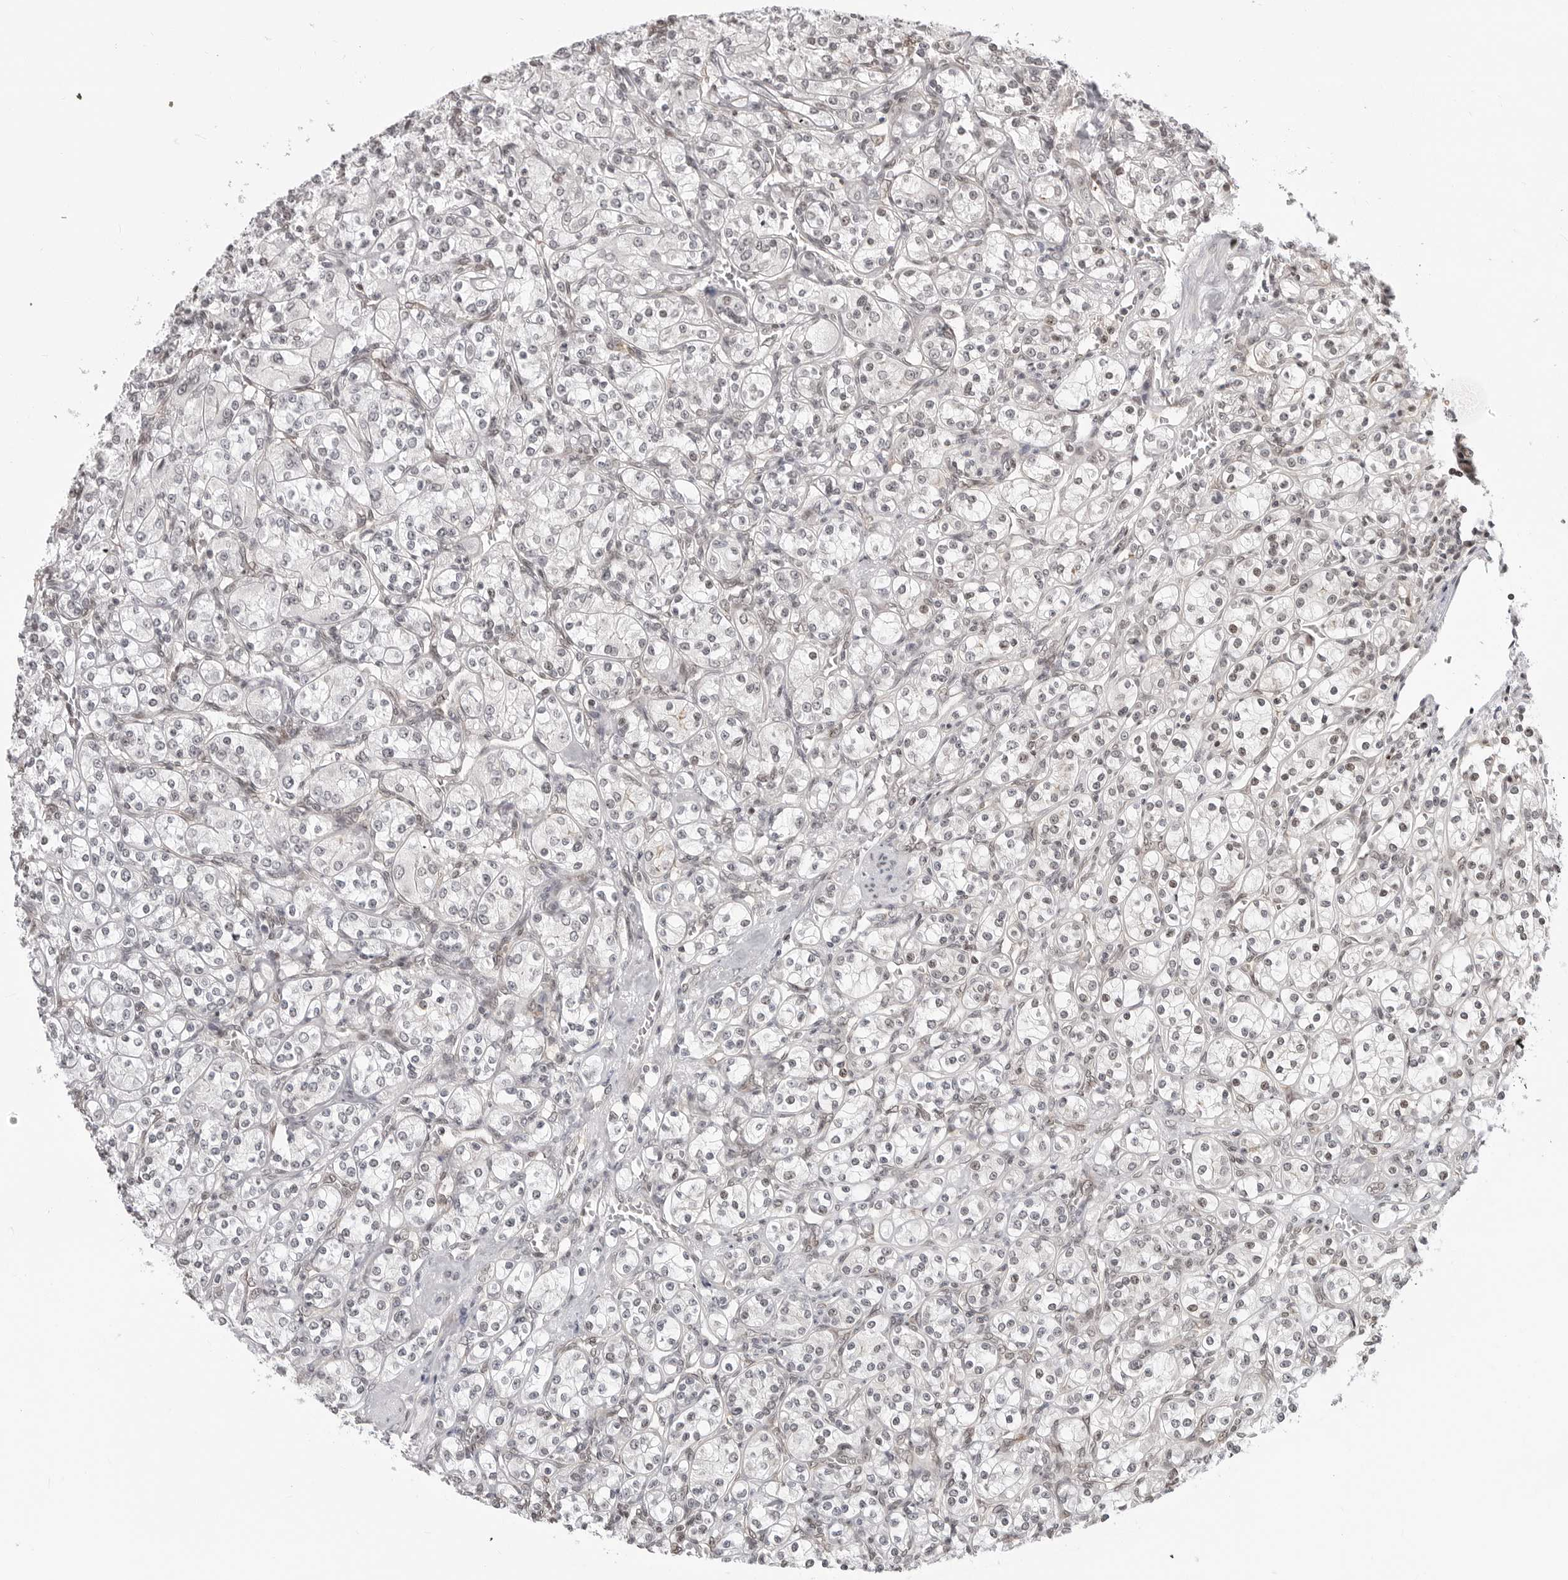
{"staining": {"intensity": "negative", "quantity": "none", "location": "none"}, "tissue": "renal cancer", "cell_type": "Tumor cells", "image_type": "cancer", "snomed": [{"axis": "morphology", "description": "Adenocarcinoma, NOS"}, {"axis": "topography", "description": "Kidney"}], "caption": "Immunohistochemical staining of human renal cancer (adenocarcinoma) displays no significant expression in tumor cells. (DAB immunohistochemistry (IHC) with hematoxylin counter stain).", "gene": "C8orf33", "patient": {"sex": "male", "age": 77}}